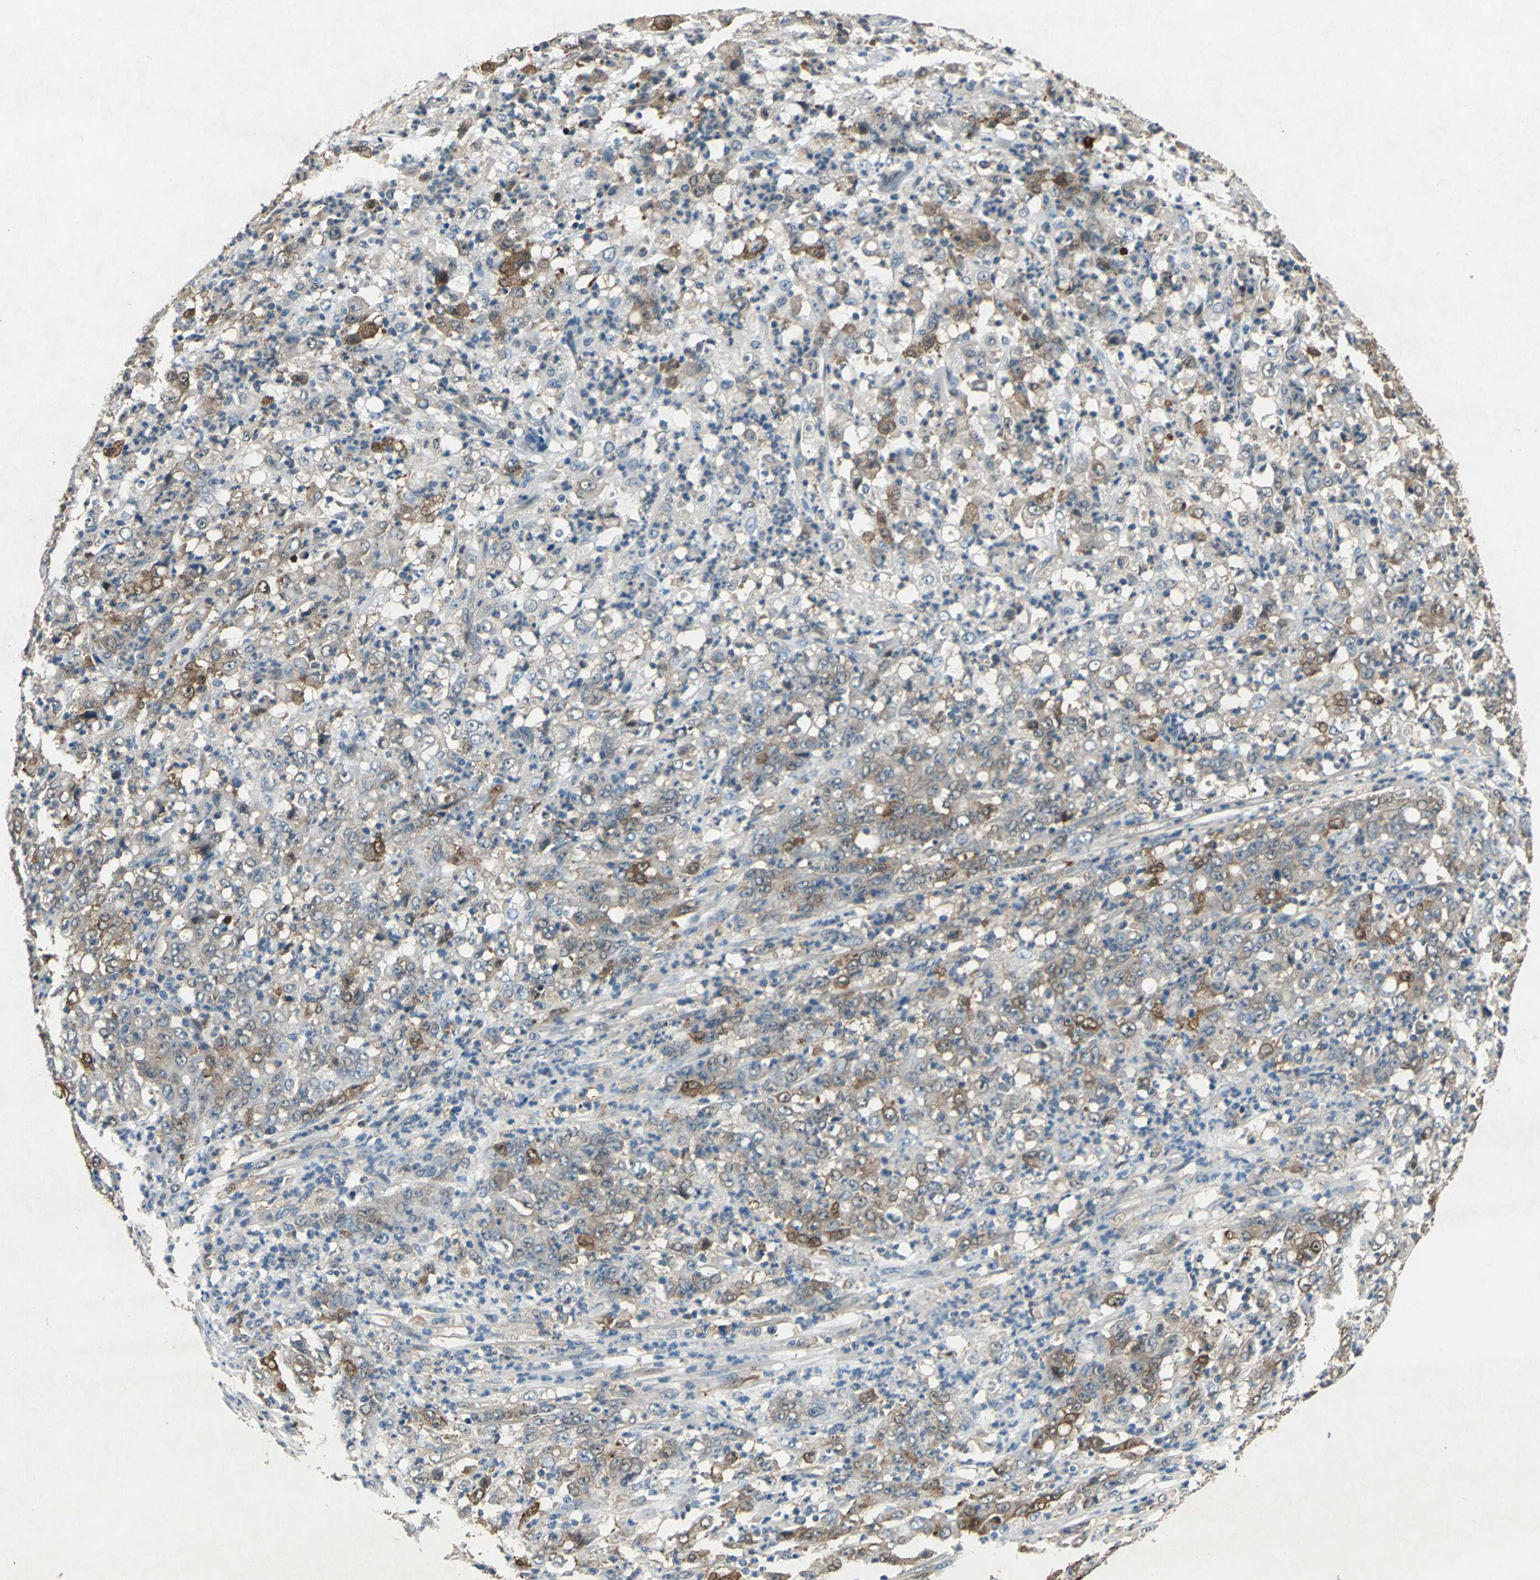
{"staining": {"intensity": "moderate", "quantity": ">75%", "location": "cytoplasmic/membranous"}, "tissue": "stomach cancer", "cell_type": "Tumor cells", "image_type": "cancer", "snomed": [{"axis": "morphology", "description": "Adenocarcinoma, NOS"}, {"axis": "topography", "description": "Stomach, lower"}], "caption": "Brown immunohistochemical staining in human stomach adenocarcinoma displays moderate cytoplasmic/membranous staining in approximately >75% of tumor cells. (DAB IHC with brightfield microscopy, high magnification).", "gene": "RRM2B", "patient": {"sex": "female", "age": 71}}